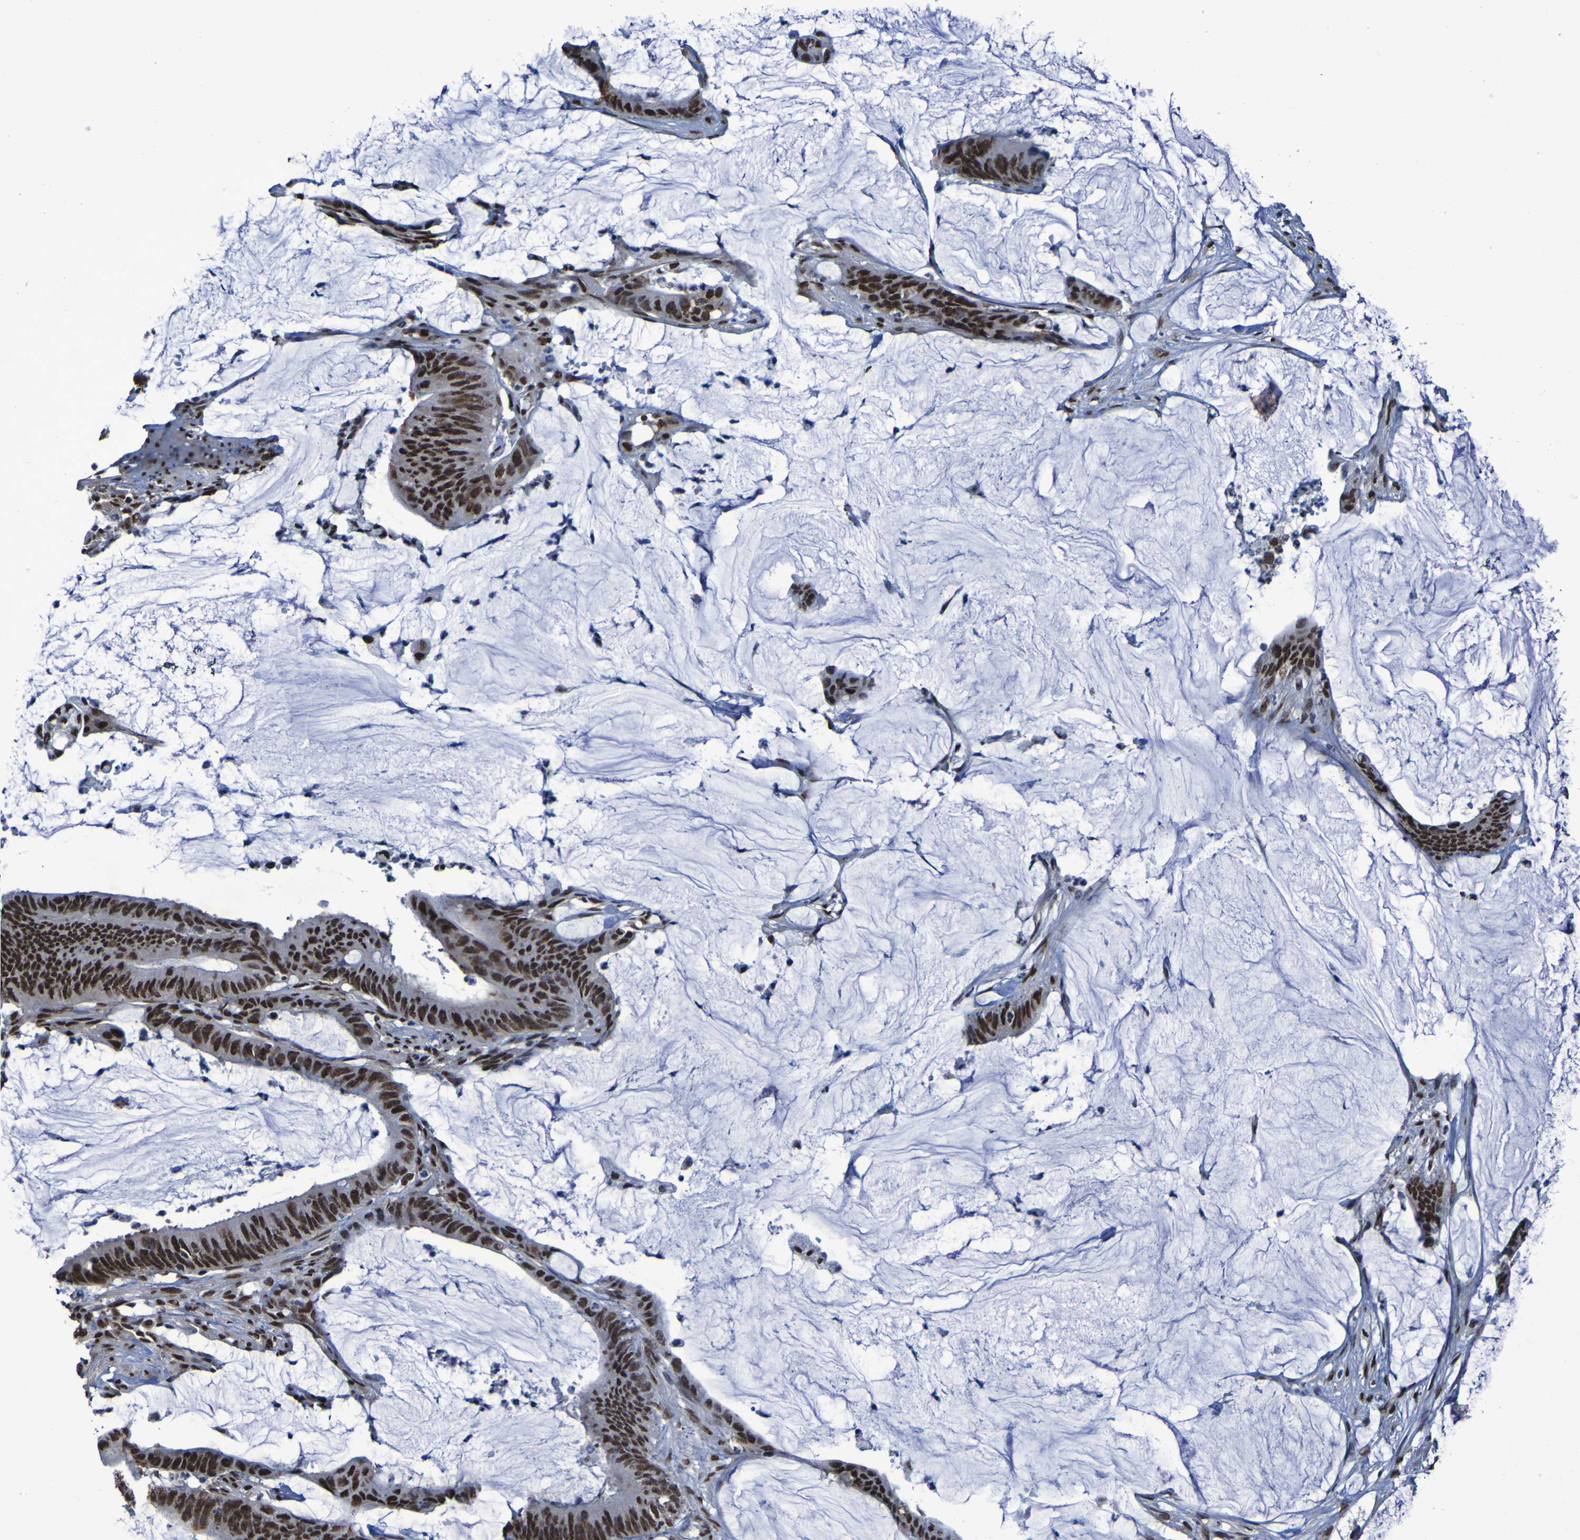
{"staining": {"intensity": "strong", "quantity": ">75%", "location": "nuclear"}, "tissue": "colorectal cancer", "cell_type": "Tumor cells", "image_type": "cancer", "snomed": [{"axis": "morphology", "description": "Adenocarcinoma, NOS"}, {"axis": "topography", "description": "Rectum"}], "caption": "Colorectal adenocarcinoma stained with IHC reveals strong nuclear positivity in about >75% of tumor cells.", "gene": "HNRNPR", "patient": {"sex": "female", "age": 66}}